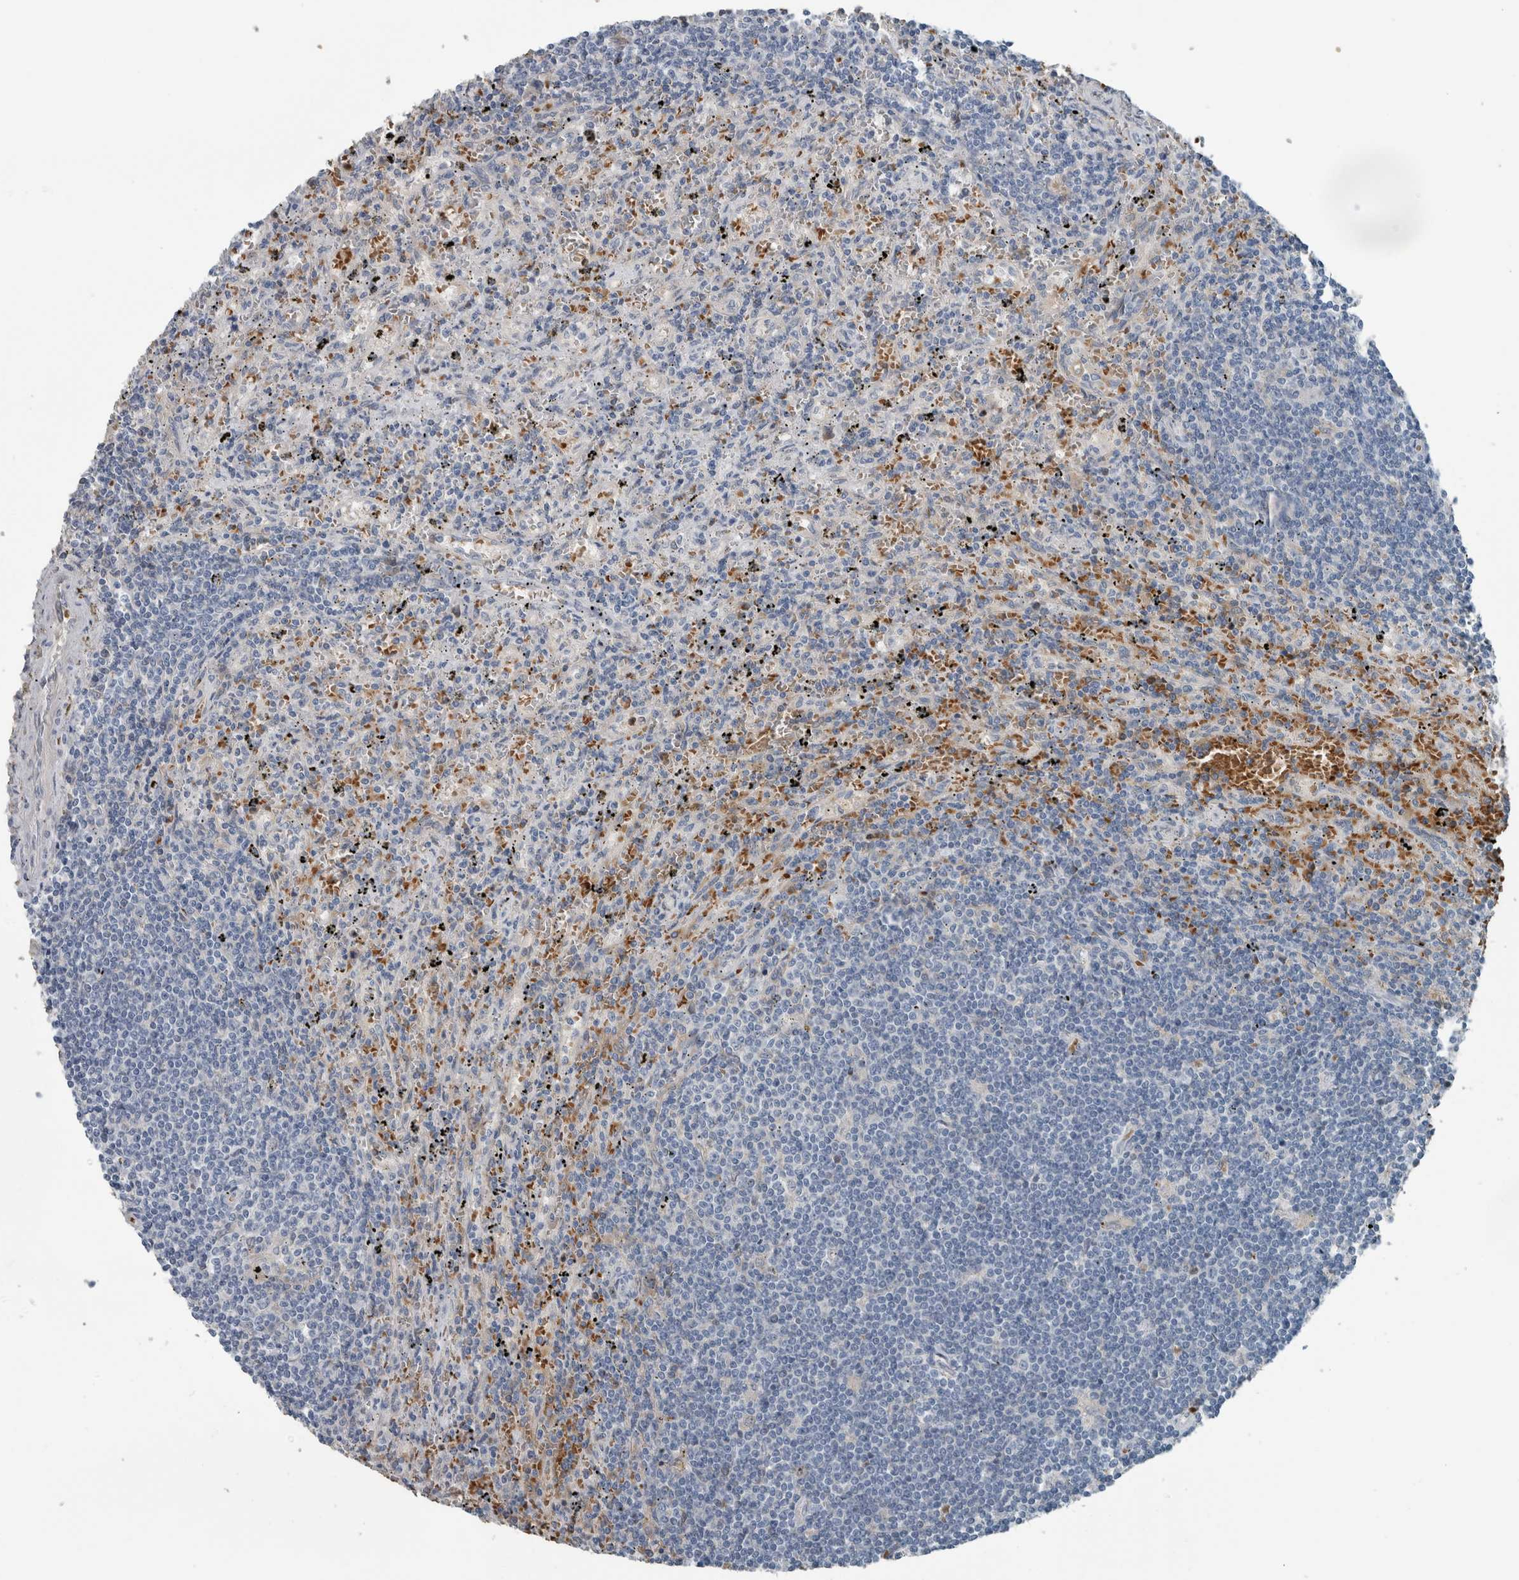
{"staining": {"intensity": "negative", "quantity": "none", "location": "none"}, "tissue": "lymphoma", "cell_type": "Tumor cells", "image_type": "cancer", "snomed": [{"axis": "morphology", "description": "Malignant lymphoma, non-Hodgkin's type, Low grade"}, {"axis": "topography", "description": "Spleen"}], "caption": "This is a photomicrograph of immunohistochemistry (IHC) staining of lymphoma, which shows no staining in tumor cells.", "gene": "SH3GL2", "patient": {"sex": "male", "age": 76}}